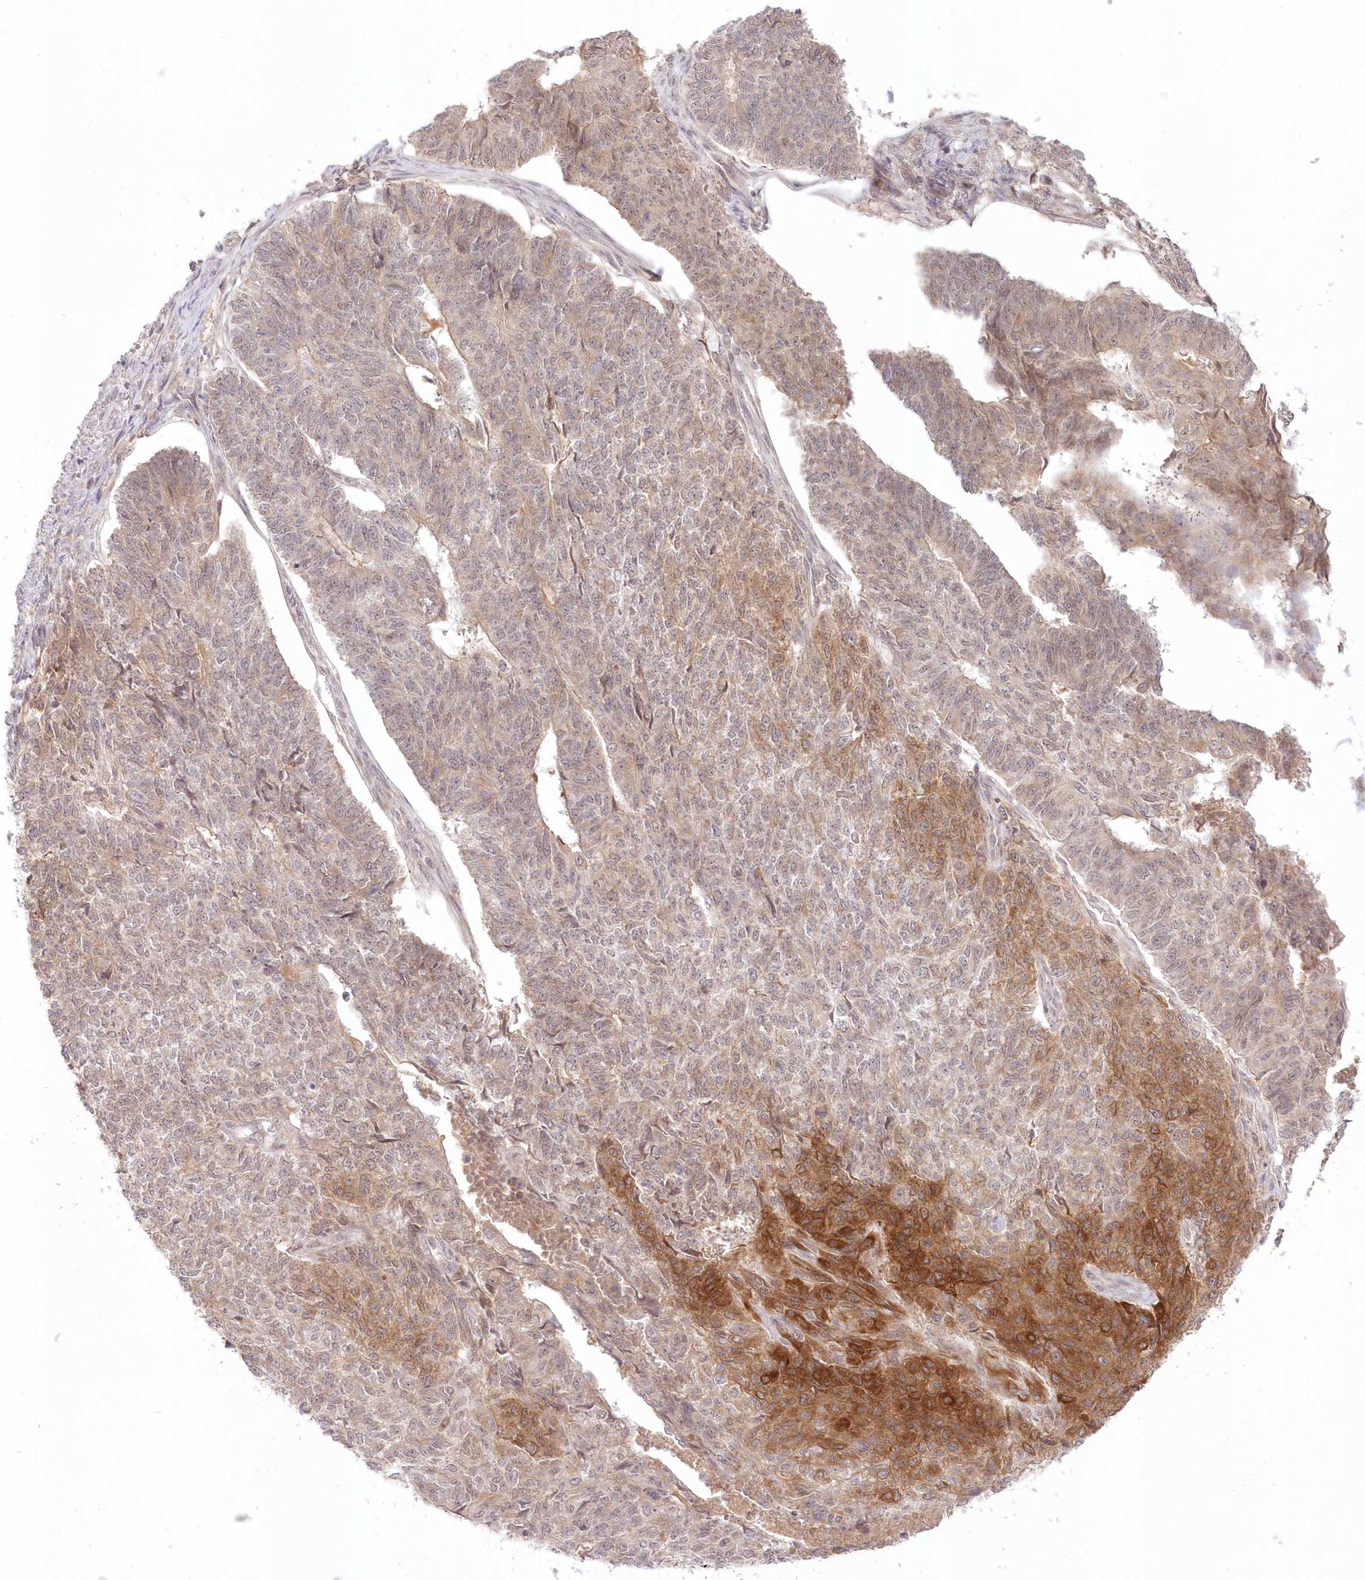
{"staining": {"intensity": "strong", "quantity": "<25%", "location": "cytoplasmic/membranous"}, "tissue": "endometrial cancer", "cell_type": "Tumor cells", "image_type": "cancer", "snomed": [{"axis": "morphology", "description": "Adenocarcinoma, NOS"}, {"axis": "topography", "description": "Endometrium"}], "caption": "Immunohistochemistry photomicrograph of neoplastic tissue: human endometrial cancer (adenocarcinoma) stained using IHC shows medium levels of strong protein expression localized specifically in the cytoplasmic/membranous of tumor cells, appearing as a cytoplasmic/membranous brown color.", "gene": "MTMR3", "patient": {"sex": "female", "age": 32}}